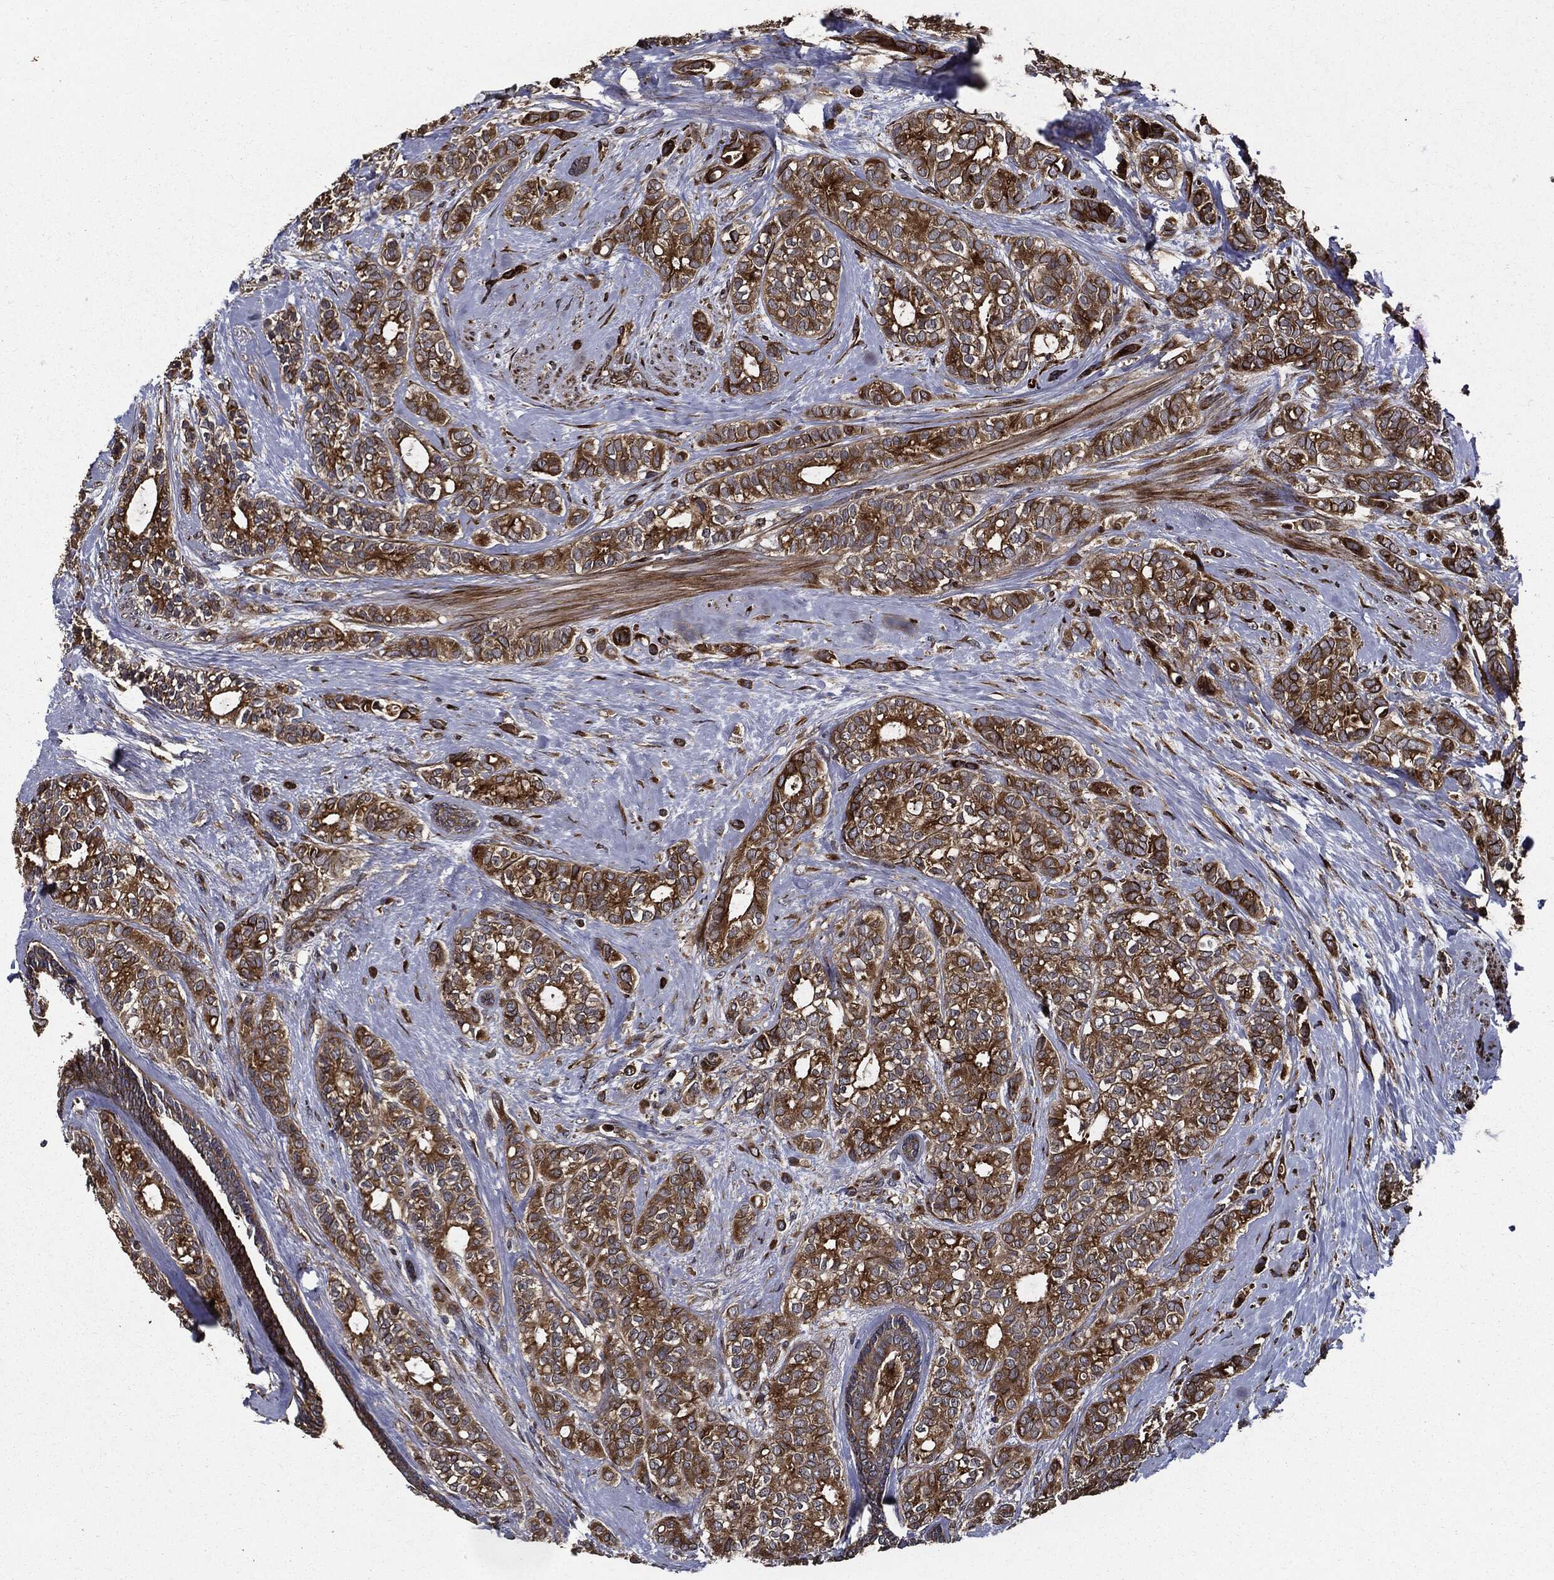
{"staining": {"intensity": "moderate", "quantity": ">75%", "location": "cytoplasmic/membranous"}, "tissue": "breast cancer", "cell_type": "Tumor cells", "image_type": "cancer", "snomed": [{"axis": "morphology", "description": "Duct carcinoma"}, {"axis": "topography", "description": "Breast"}], "caption": "IHC (DAB (3,3'-diaminobenzidine)) staining of human breast intraductal carcinoma demonstrates moderate cytoplasmic/membranous protein positivity in about >75% of tumor cells. IHC stains the protein in brown and the nuclei are stained blue.", "gene": "HTT", "patient": {"sex": "female", "age": 71}}